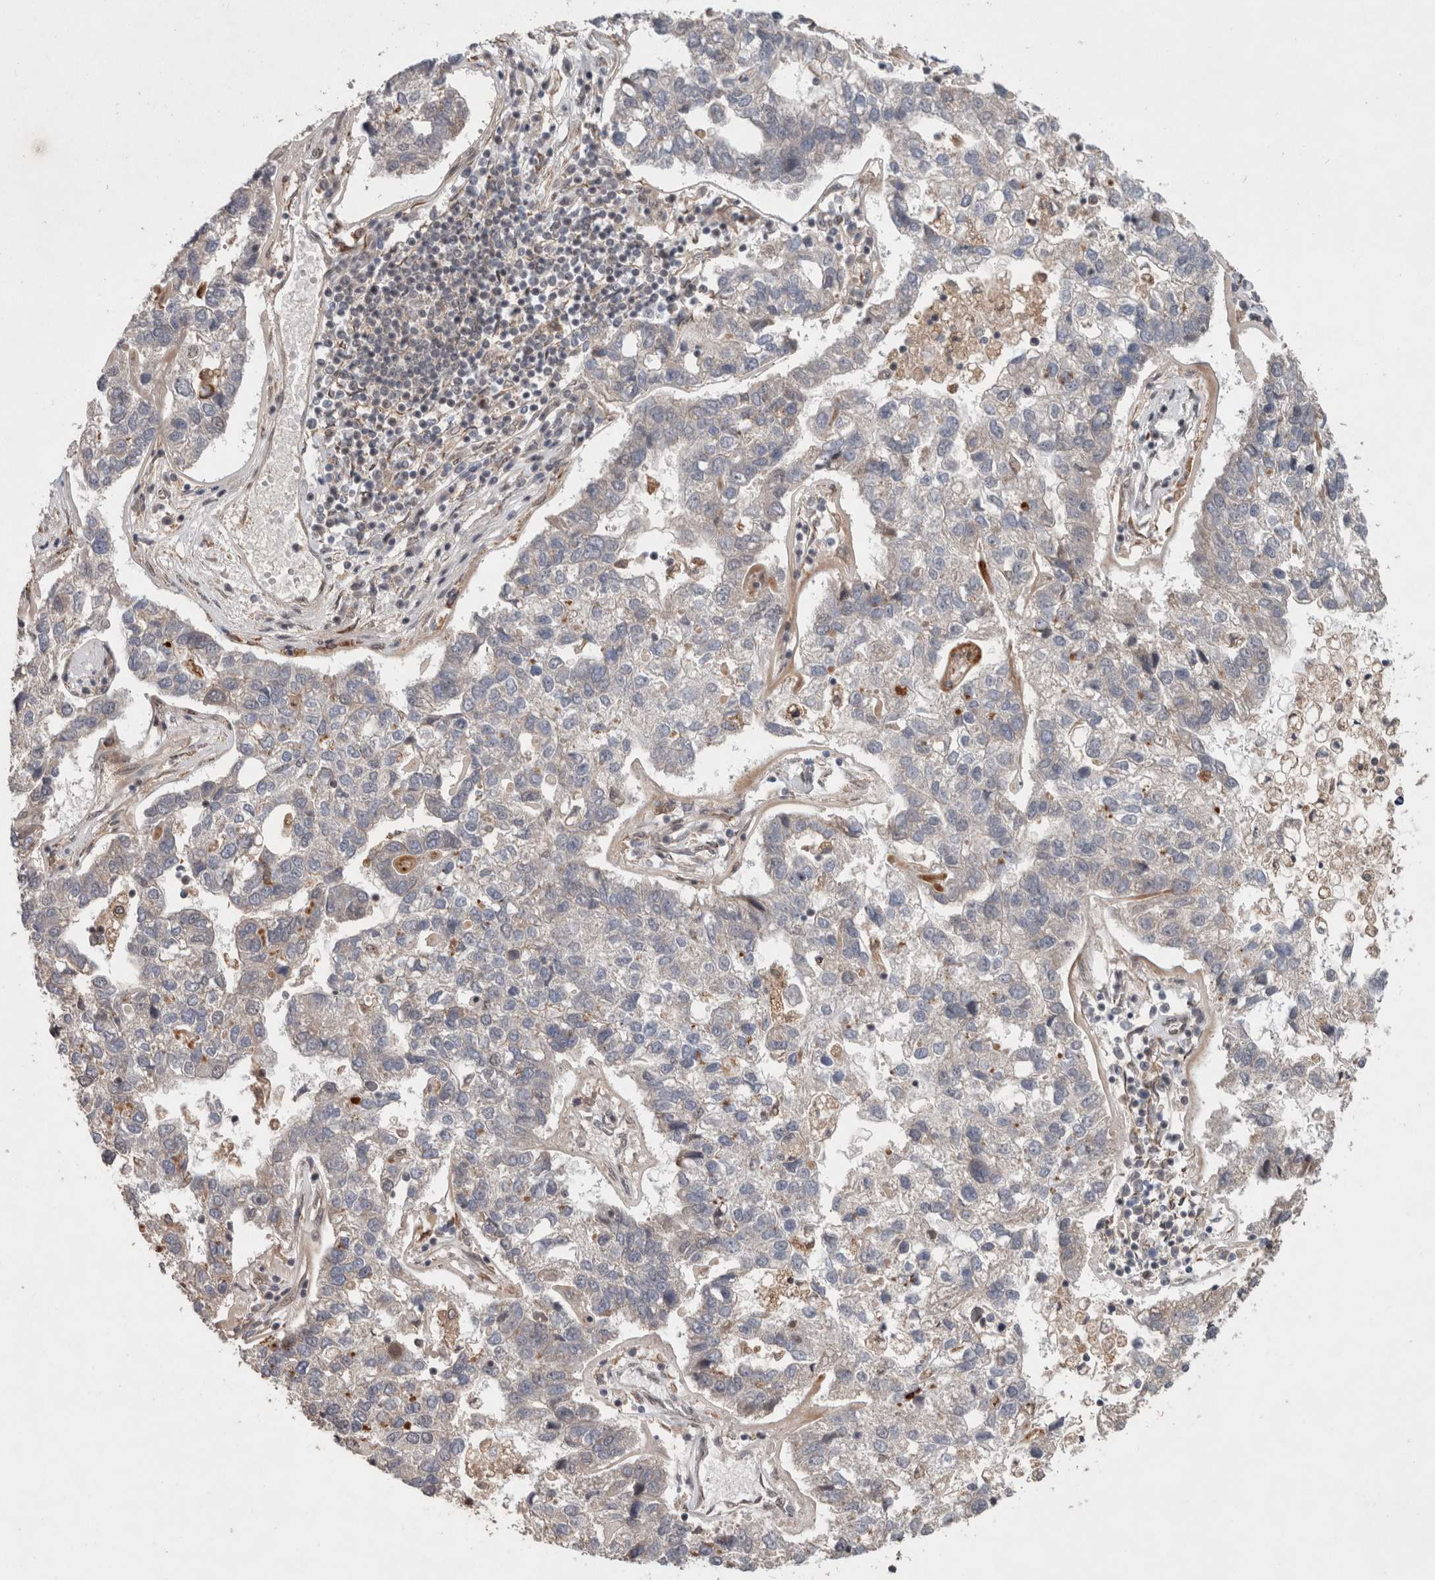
{"staining": {"intensity": "negative", "quantity": "none", "location": "none"}, "tissue": "pancreatic cancer", "cell_type": "Tumor cells", "image_type": "cancer", "snomed": [{"axis": "morphology", "description": "Adenocarcinoma, NOS"}, {"axis": "topography", "description": "Pancreas"}], "caption": "There is no significant staining in tumor cells of pancreatic cancer. Brightfield microscopy of immunohistochemistry (IHC) stained with DAB (3,3'-diaminobenzidine) (brown) and hematoxylin (blue), captured at high magnification.", "gene": "GIMAP6", "patient": {"sex": "female", "age": 61}}